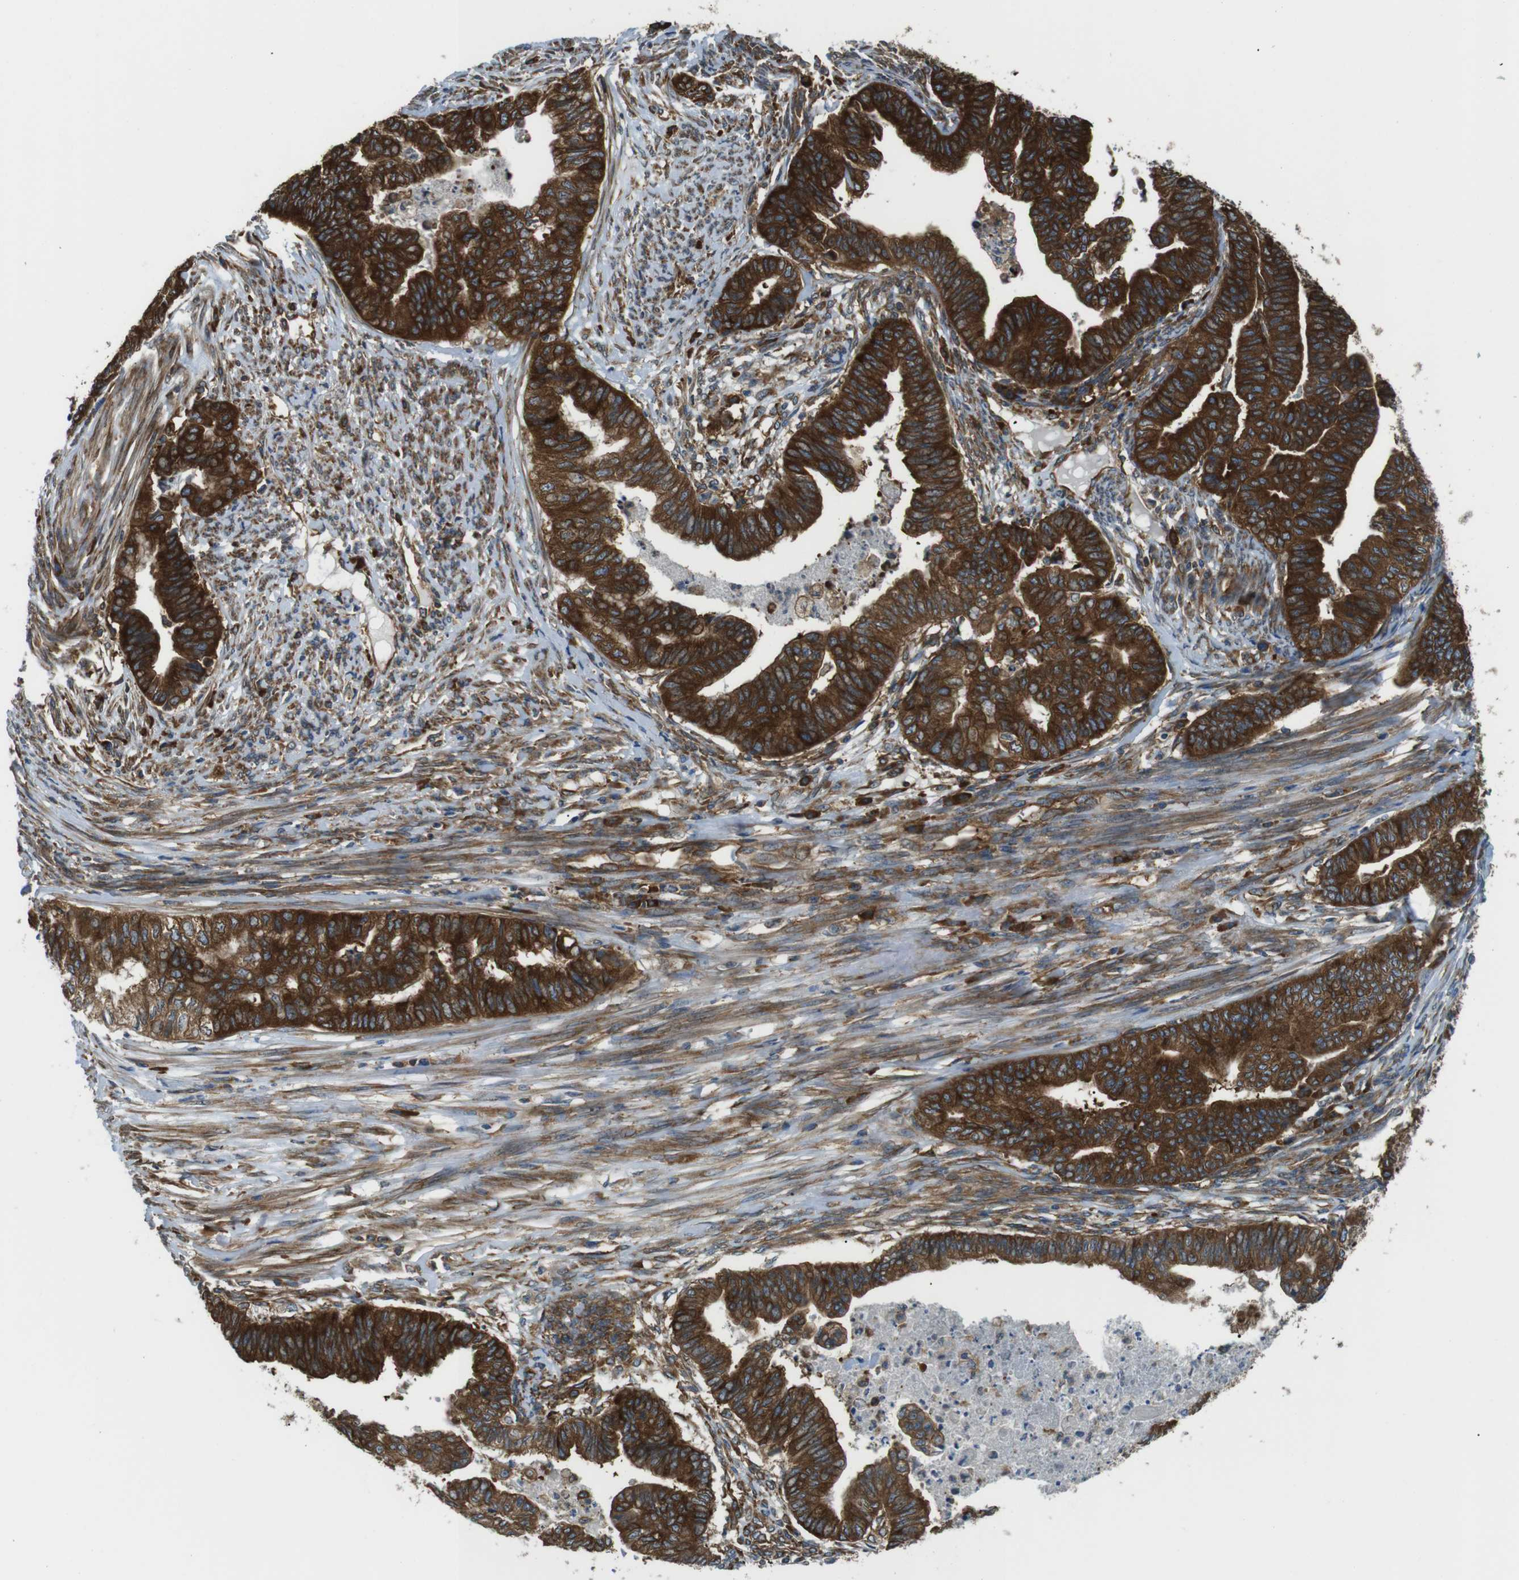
{"staining": {"intensity": "strong", "quantity": ">75%", "location": "cytoplasmic/membranous"}, "tissue": "endometrial cancer", "cell_type": "Tumor cells", "image_type": "cancer", "snomed": [{"axis": "morphology", "description": "Adenocarcinoma, NOS"}, {"axis": "topography", "description": "Endometrium"}], "caption": "Immunohistochemistry (IHC) (DAB) staining of human adenocarcinoma (endometrial) shows strong cytoplasmic/membranous protein expression in about >75% of tumor cells. Nuclei are stained in blue.", "gene": "TSC1", "patient": {"sex": "female", "age": 79}}